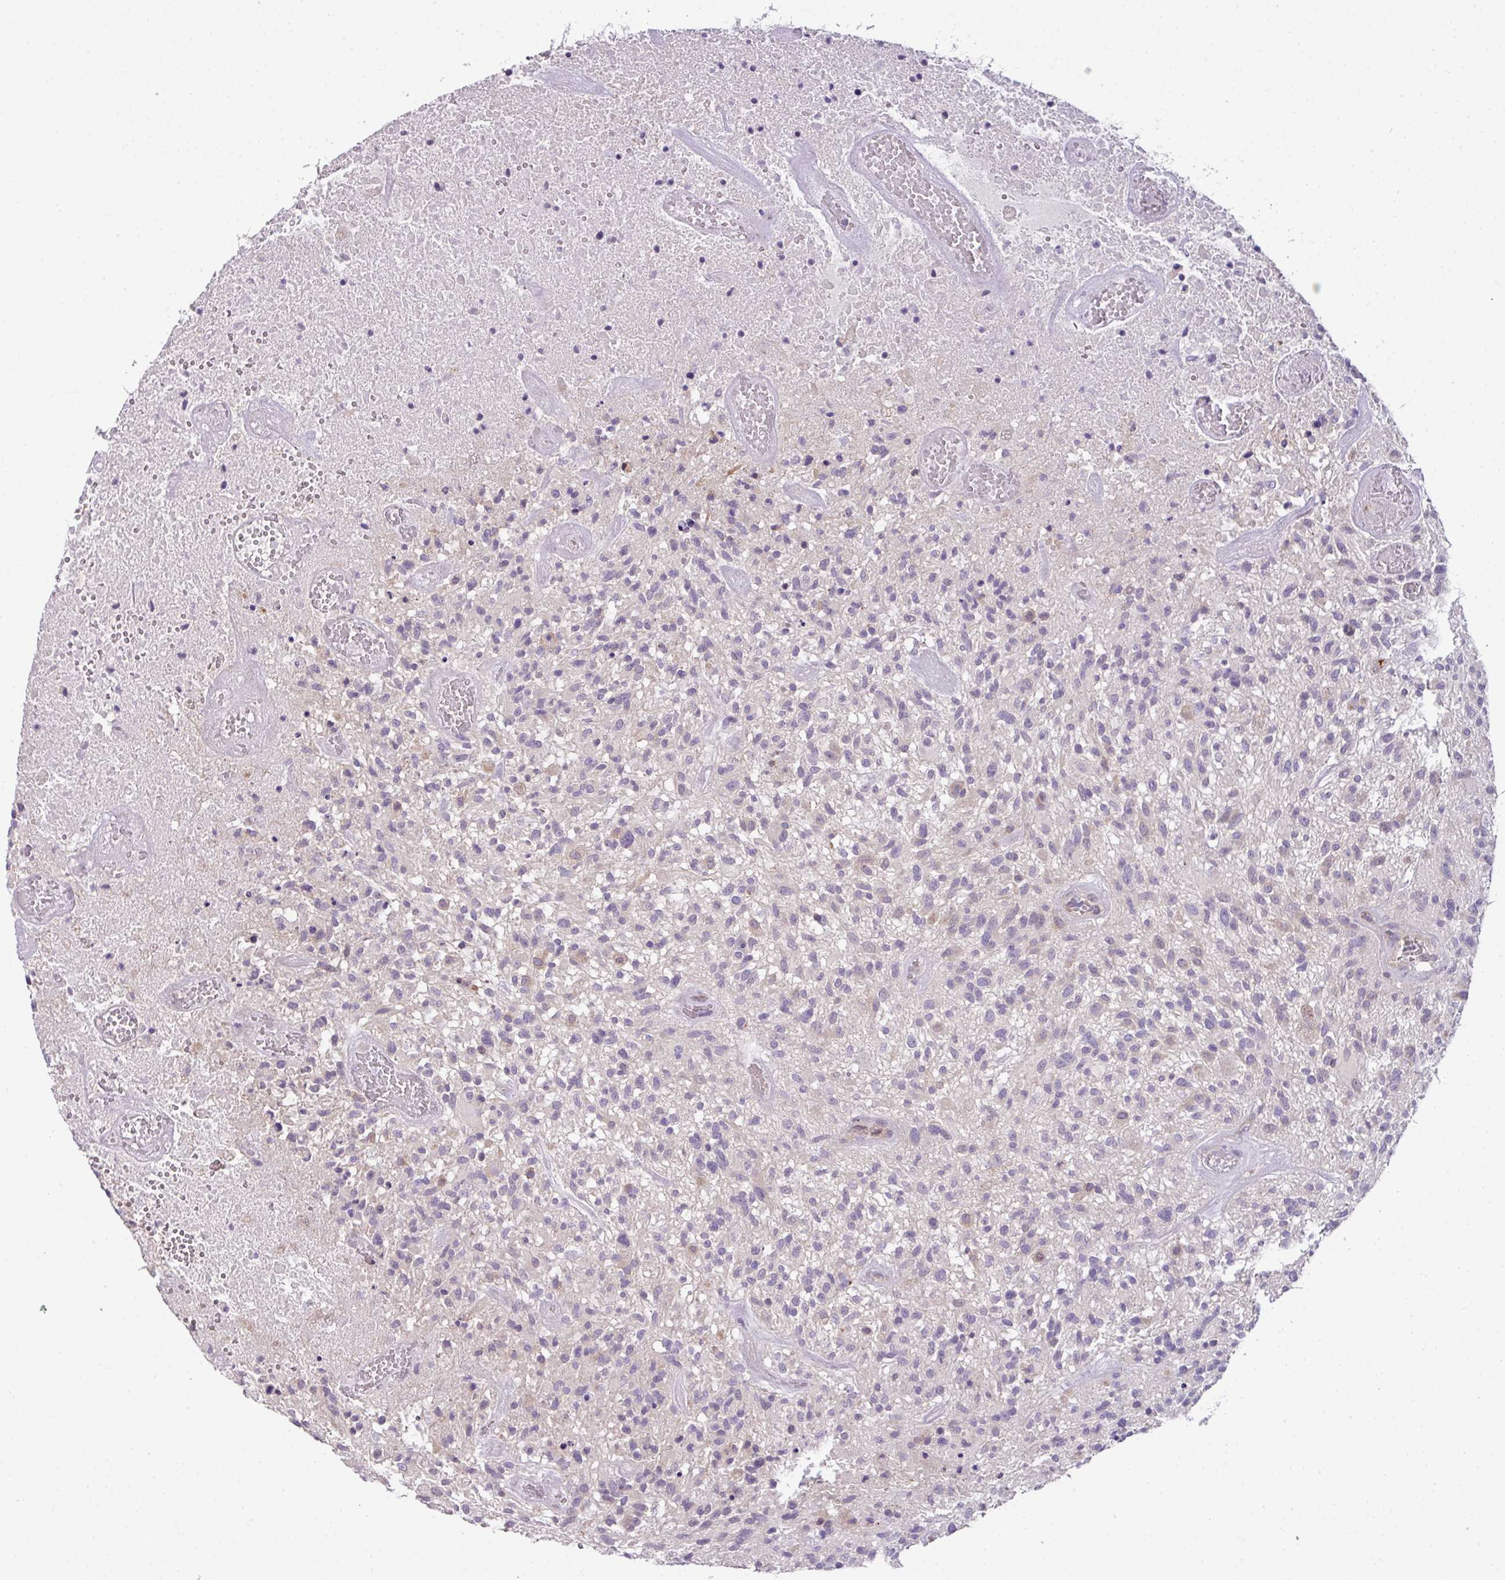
{"staining": {"intensity": "negative", "quantity": "none", "location": "none"}, "tissue": "glioma", "cell_type": "Tumor cells", "image_type": "cancer", "snomed": [{"axis": "morphology", "description": "Glioma, malignant, High grade"}, {"axis": "topography", "description": "Brain"}], "caption": "Tumor cells show no significant staining in glioma.", "gene": "PIK3R5", "patient": {"sex": "male", "age": 47}}